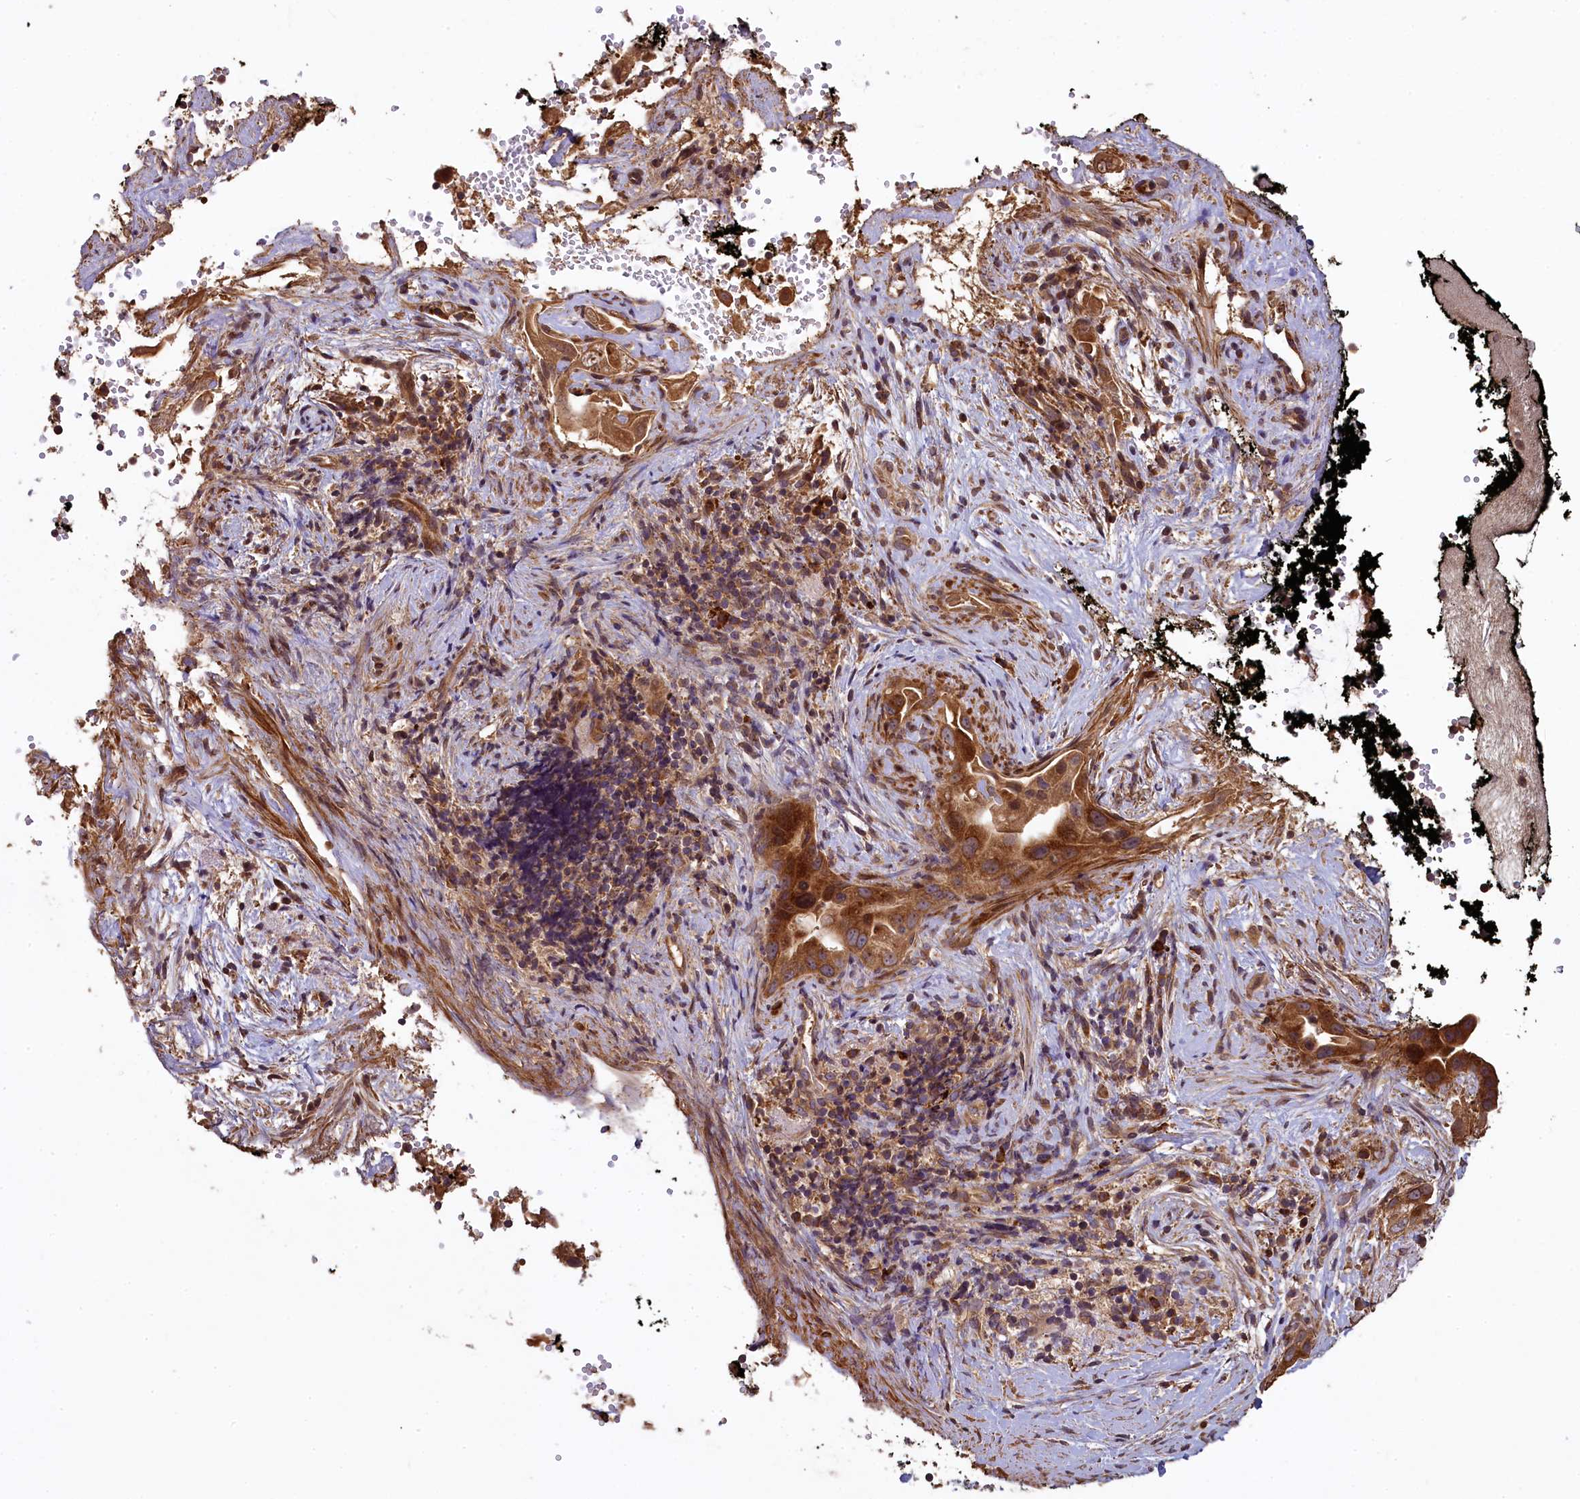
{"staining": {"intensity": "strong", "quantity": "25%-75%", "location": "cytoplasmic/membranous"}, "tissue": "pancreatic cancer", "cell_type": "Tumor cells", "image_type": "cancer", "snomed": [{"axis": "morphology", "description": "Inflammation, NOS"}, {"axis": "morphology", "description": "Adenocarcinoma, NOS"}, {"axis": "topography", "description": "Pancreas"}], "caption": "Pancreatic adenocarcinoma tissue reveals strong cytoplasmic/membranous expression in approximately 25%-75% of tumor cells, visualized by immunohistochemistry.", "gene": "NUDT6", "patient": {"sex": "female", "age": 56}}